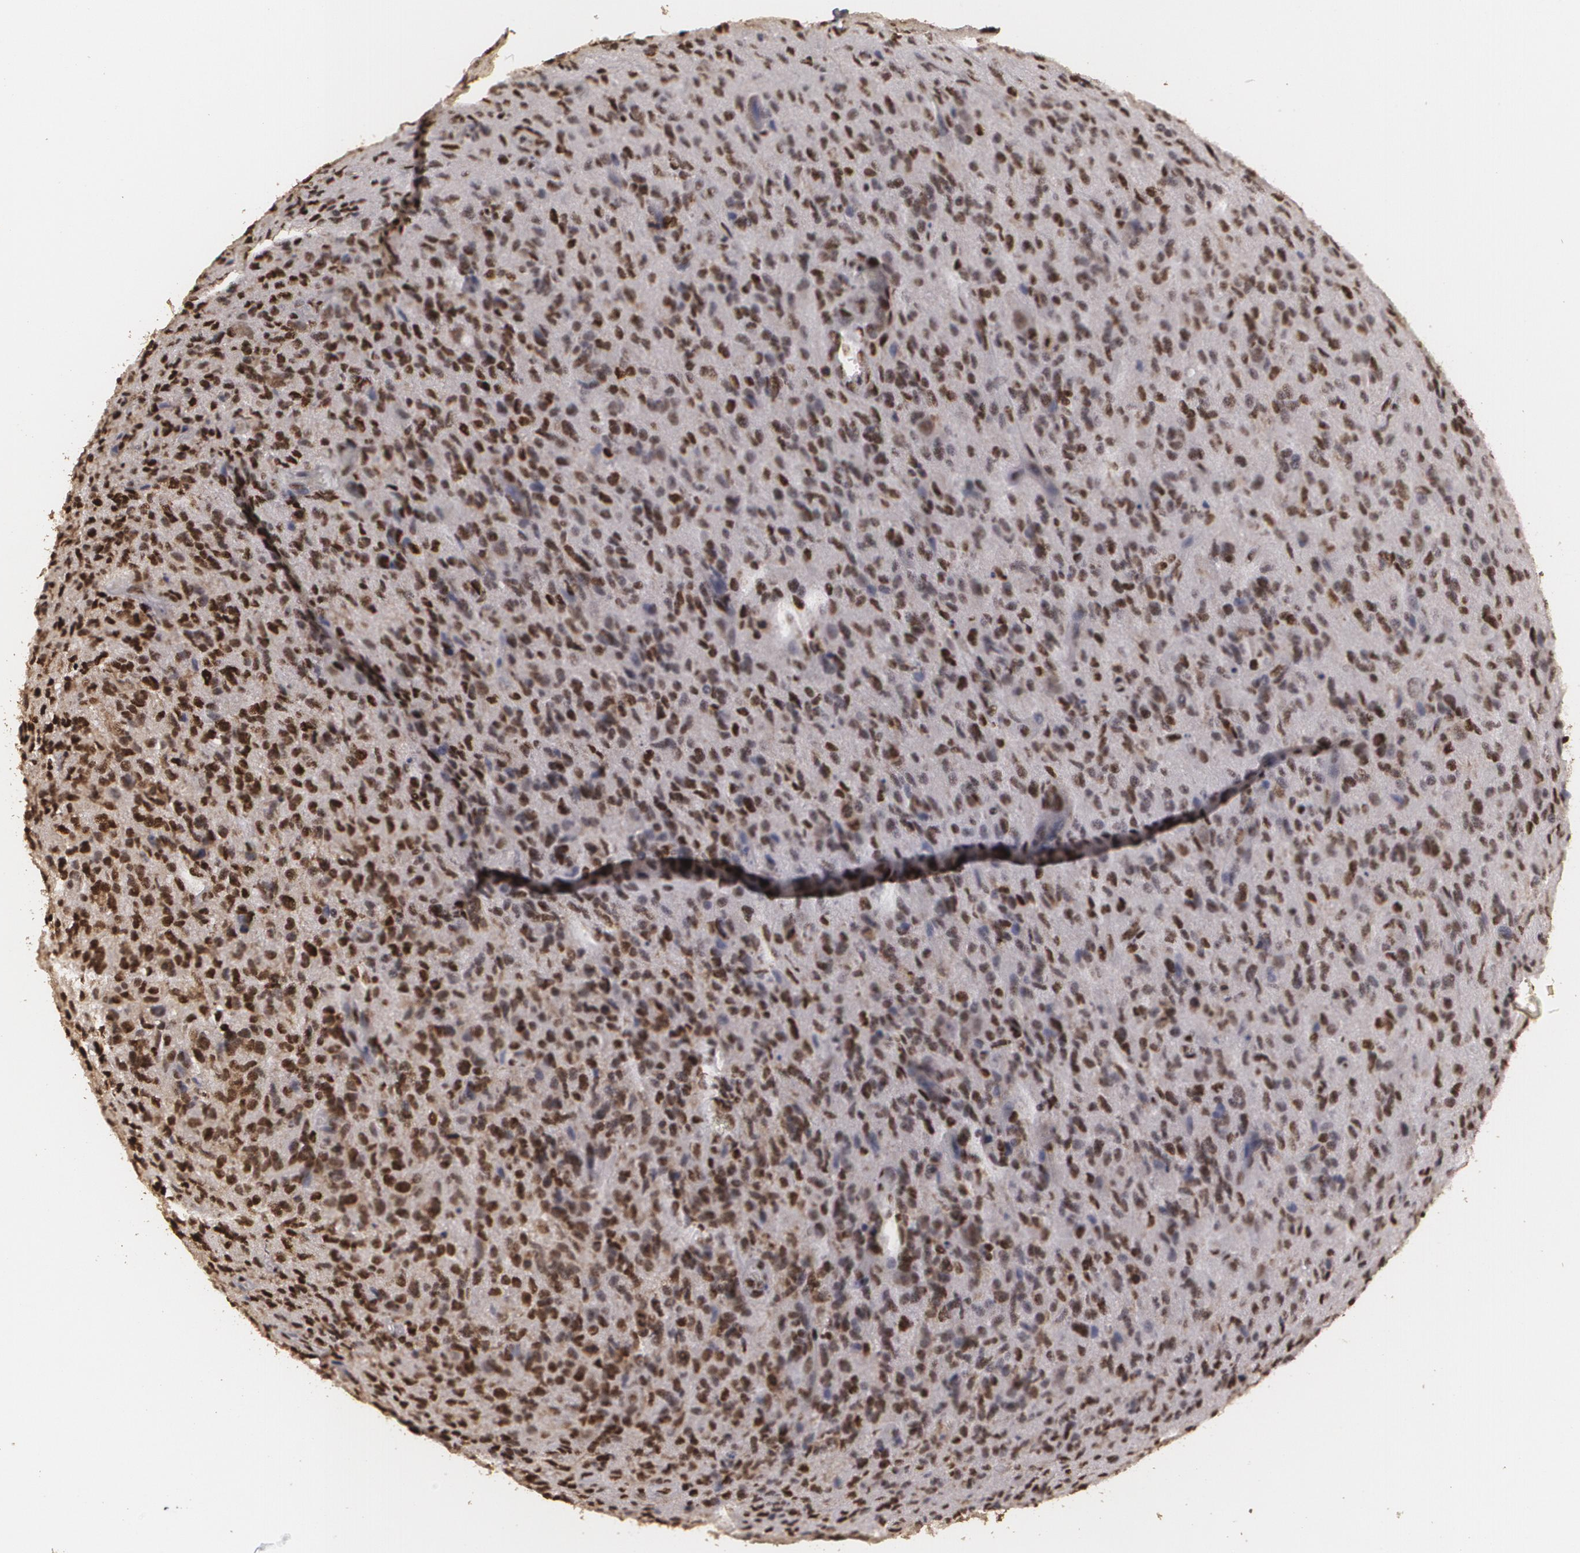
{"staining": {"intensity": "moderate", "quantity": ">75%", "location": "nuclear"}, "tissue": "glioma", "cell_type": "Tumor cells", "image_type": "cancer", "snomed": [{"axis": "morphology", "description": "Glioma, malignant, High grade"}, {"axis": "topography", "description": "Brain"}], "caption": "Immunohistochemical staining of glioma exhibits medium levels of moderate nuclear protein staining in approximately >75% of tumor cells.", "gene": "RCOR1", "patient": {"sex": "male", "age": 36}}